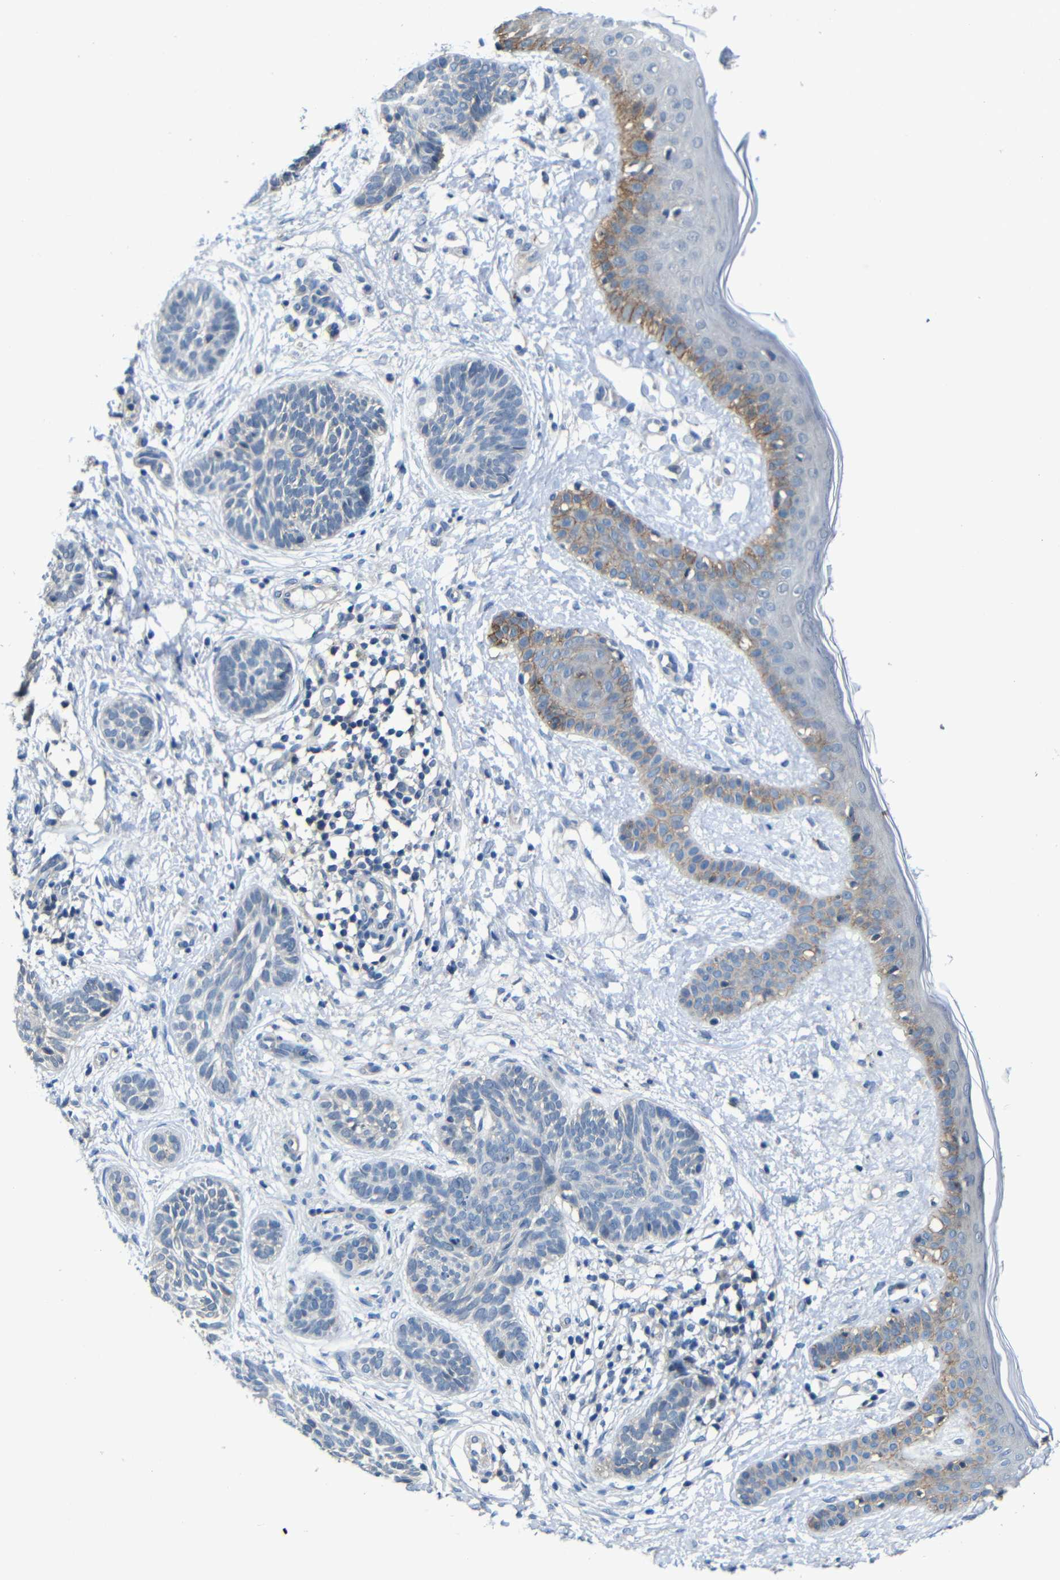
{"staining": {"intensity": "negative", "quantity": "none", "location": "none"}, "tissue": "skin cancer", "cell_type": "Tumor cells", "image_type": "cancer", "snomed": [{"axis": "morphology", "description": "Normal tissue, NOS"}, {"axis": "morphology", "description": "Basal cell carcinoma"}, {"axis": "topography", "description": "Skin"}], "caption": "High power microscopy image of an immunohistochemistry (IHC) histopathology image of skin cancer (basal cell carcinoma), revealing no significant positivity in tumor cells. (Stains: DAB immunohistochemistry with hematoxylin counter stain, Microscopy: brightfield microscopy at high magnification).", "gene": "ZNF90", "patient": {"sex": "male", "age": 63}}